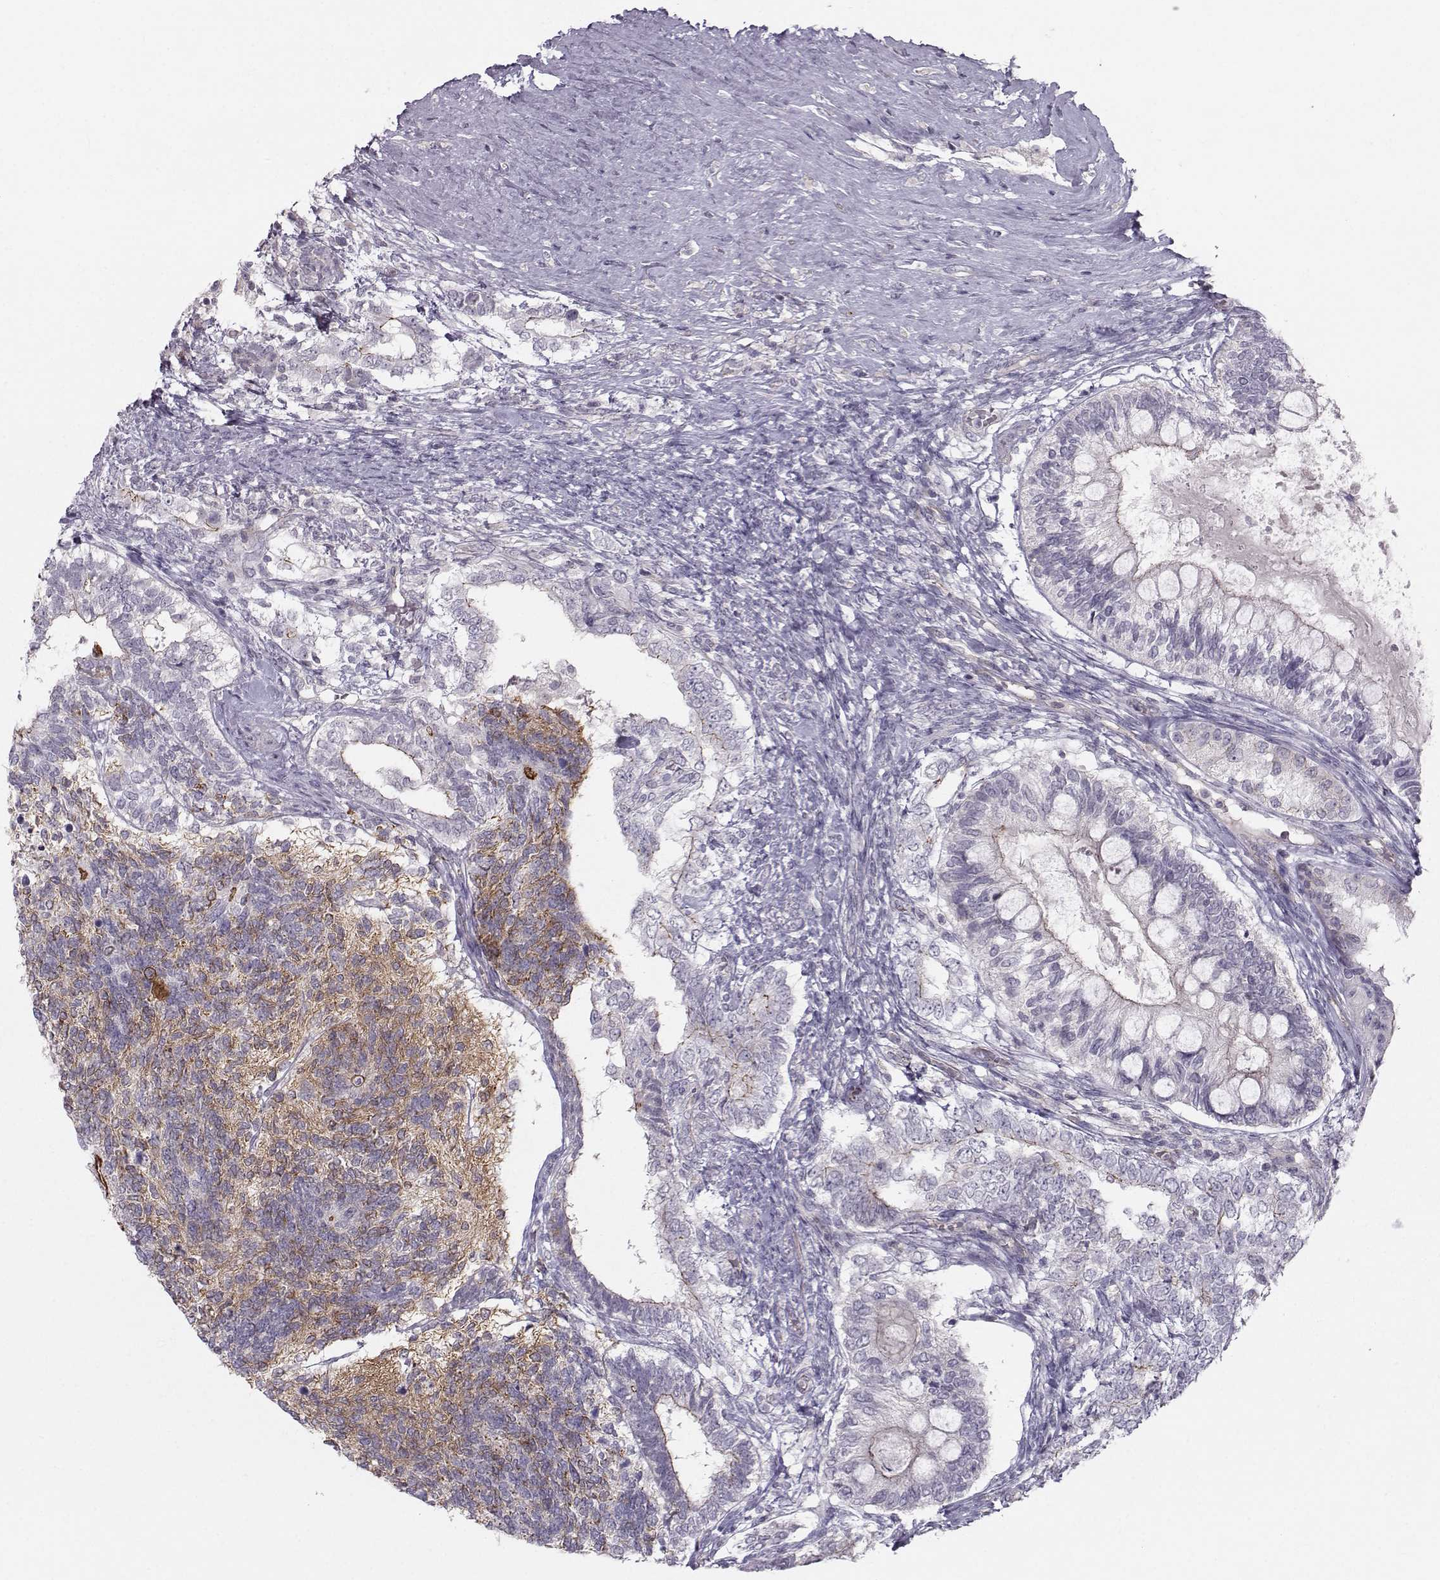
{"staining": {"intensity": "moderate", "quantity": "25%-75%", "location": "cytoplasmic/membranous"}, "tissue": "testis cancer", "cell_type": "Tumor cells", "image_type": "cancer", "snomed": [{"axis": "morphology", "description": "Seminoma, NOS"}, {"axis": "morphology", "description": "Carcinoma, Embryonal, NOS"}, {"axis": "topography", "description": "Testis"}], "caption": "Human testis cancer stained with a protein marker reveals moderate staining in tumor cells.", "gene": "MAST1", "patient": {"sex": "male", "age": 41}}